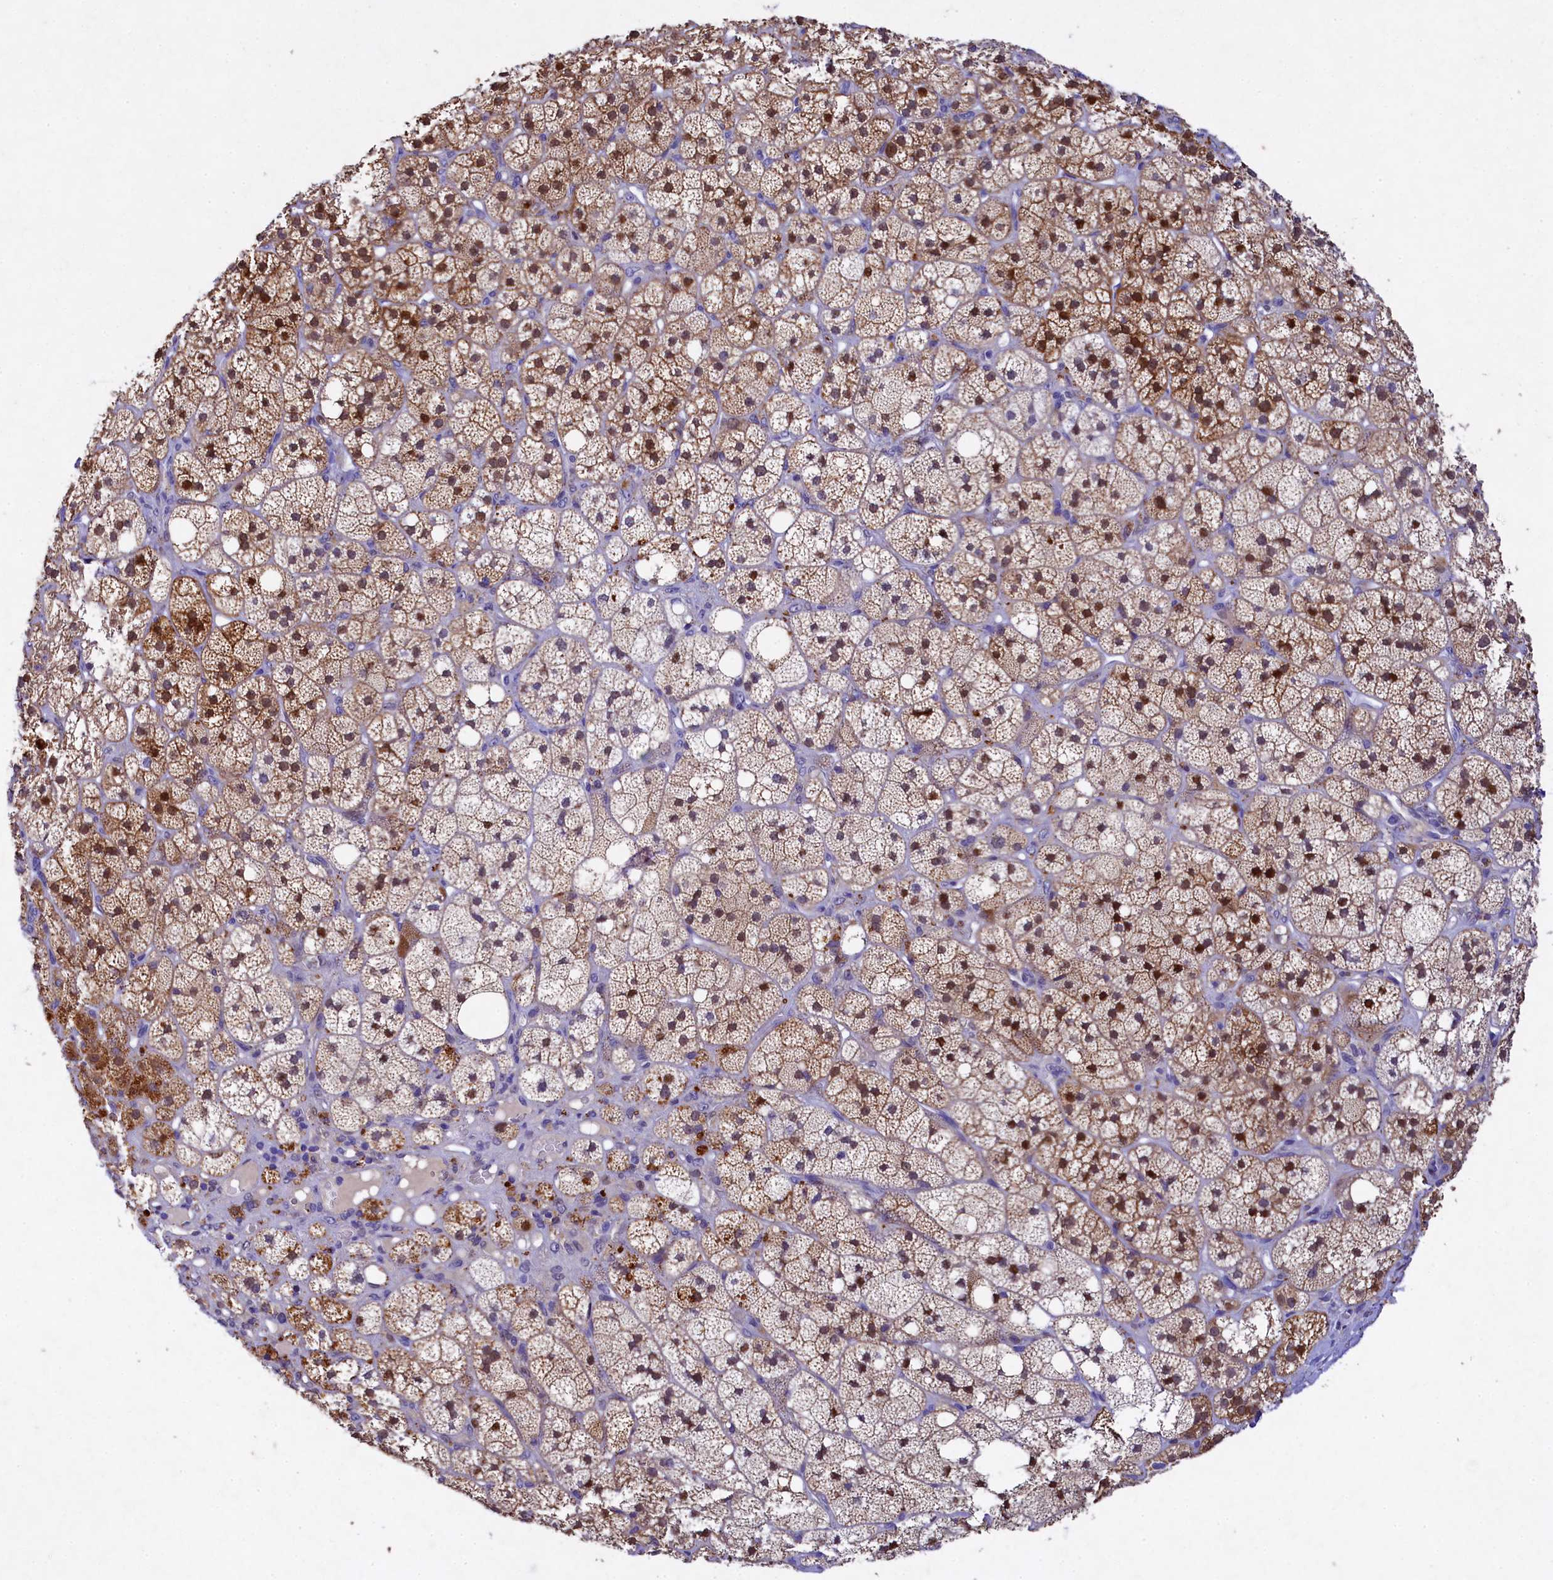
{"staining": {"intensity": "moderate", "quantity": "25%-75%", "location": "cytoplasmic/membranous,nuclear"}, "tissue": "adrenal gland", "cell_type": "Glandular cells", "image_type": "normal", "snomed": [{"axis": "morphology", "description": "Normal tissue, NOS"}, {"axis": "topography", "description": "Adrenal gland"}], "caption": "Protein staining reveals moderate cytoplasmic/membranous,nuclear positivity in about 25%-75% of glandular cells in unremarkable adrenal gland.", "gene": "TGDS", "patient": {"sex": "male", "age": 61}}